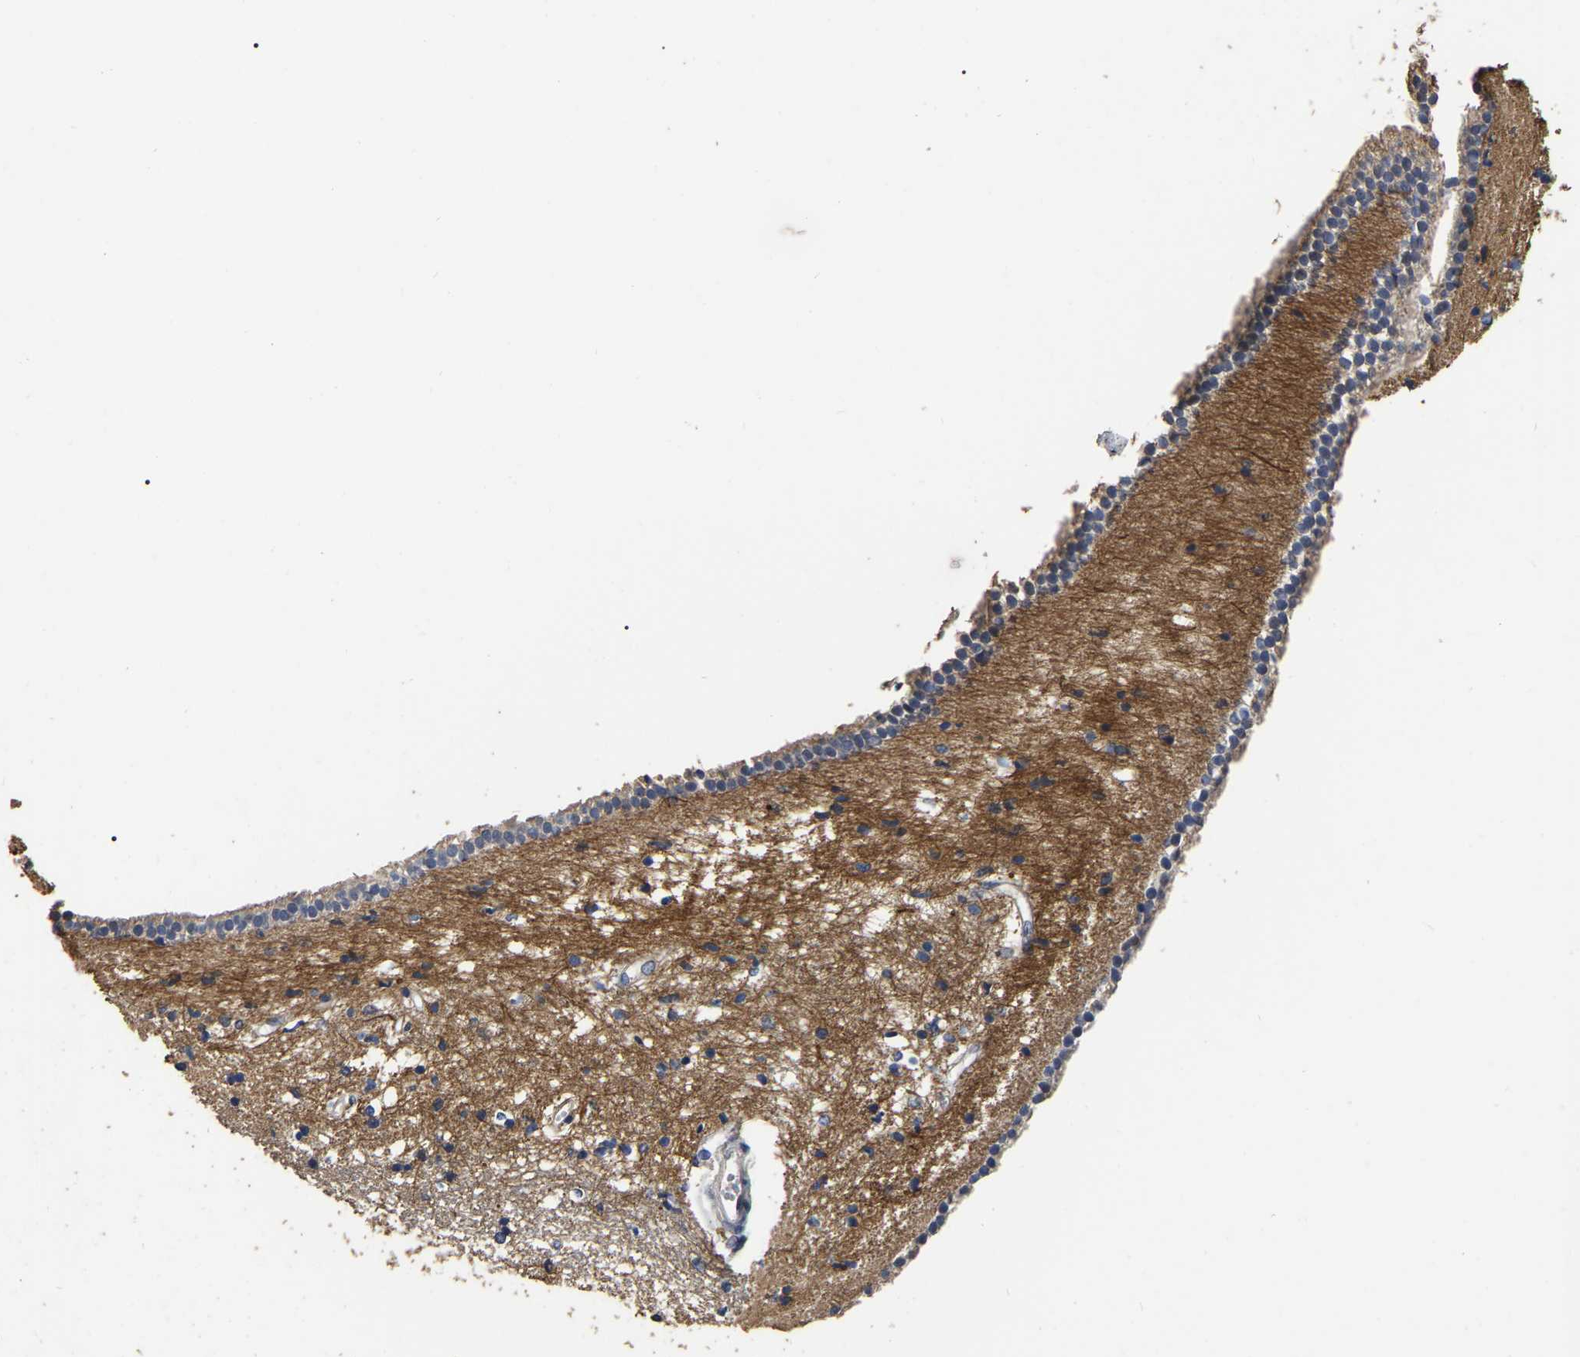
{"staining": {"intensity": "moderate", "quantity": "25%-75%", "location": "cytoplasmic/membranous"}, "tissue": "caudate", "cell_type": "Glial cells", "image_type": "normal", "snomed": [{"axis": "morphology", "description": "Normal tissue, NOS"}, {"axis": "topography", "description": "Lateral ventricle wall"}], "caption": "Immunohistochemical staining of normal human caudate reveals medium levels of moderate cytoplasmic/membranous expression in about 25%-75% of glial cells. The staining was performed using DAB, with brown indicating positive protein expression. Nuclei are stained blue with hematoxylin.", "gene": "STK32C", "patient": {"sex": "male", "age": 45}}